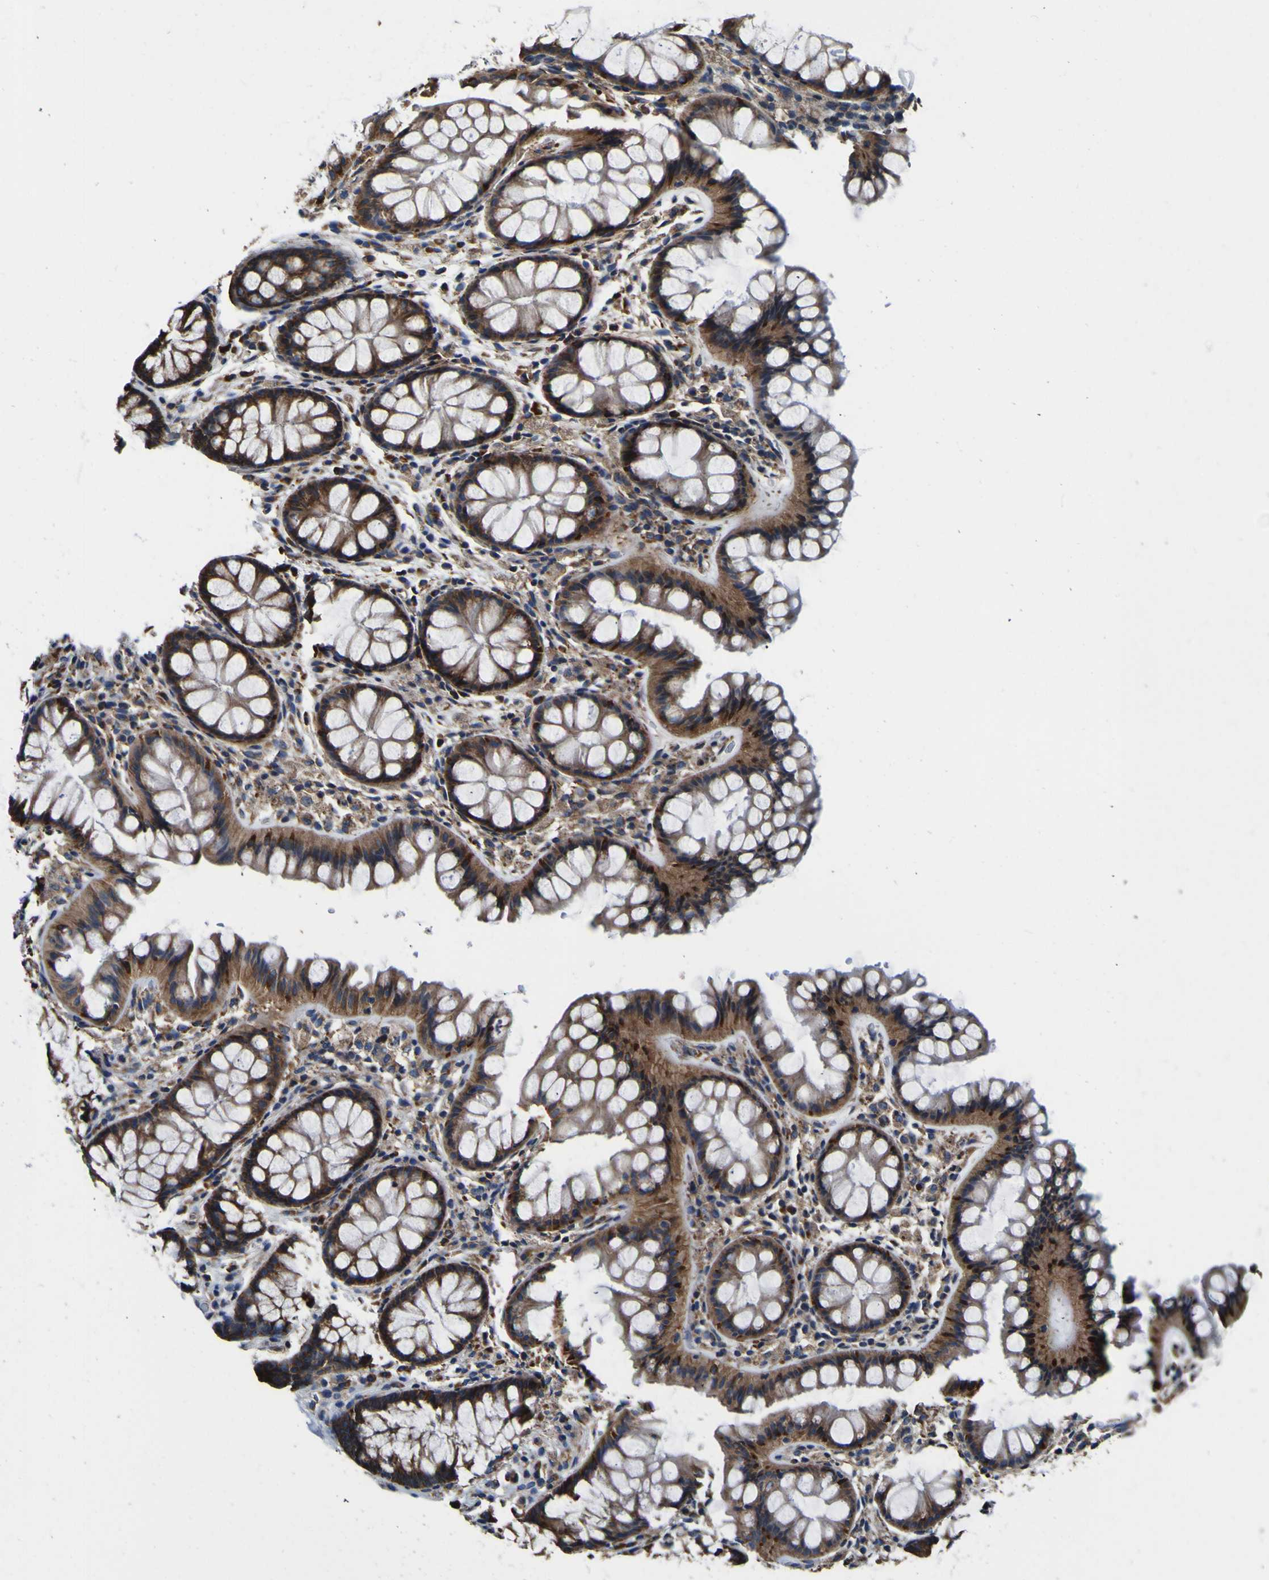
{"staining": {"intensity": "strong", "quantity": ">75%", "location": "cytoplasmic/membranous"}, "tissue": "colon", "cell_type": "Endothelial cells", "image_type": "normal", "snomed": [{"axis": "morphology", "description": "Normal tissue, NOS"}, {"axis": "topography", "description": "Colon"}], "caption": "Endothelial cells demonstrate high levels of strong cytoplasmic/membranous staining in about >75% of cells in normal human colon.", "gene": "INPP5A", "patient": {"sex": "female", "age": 55}}